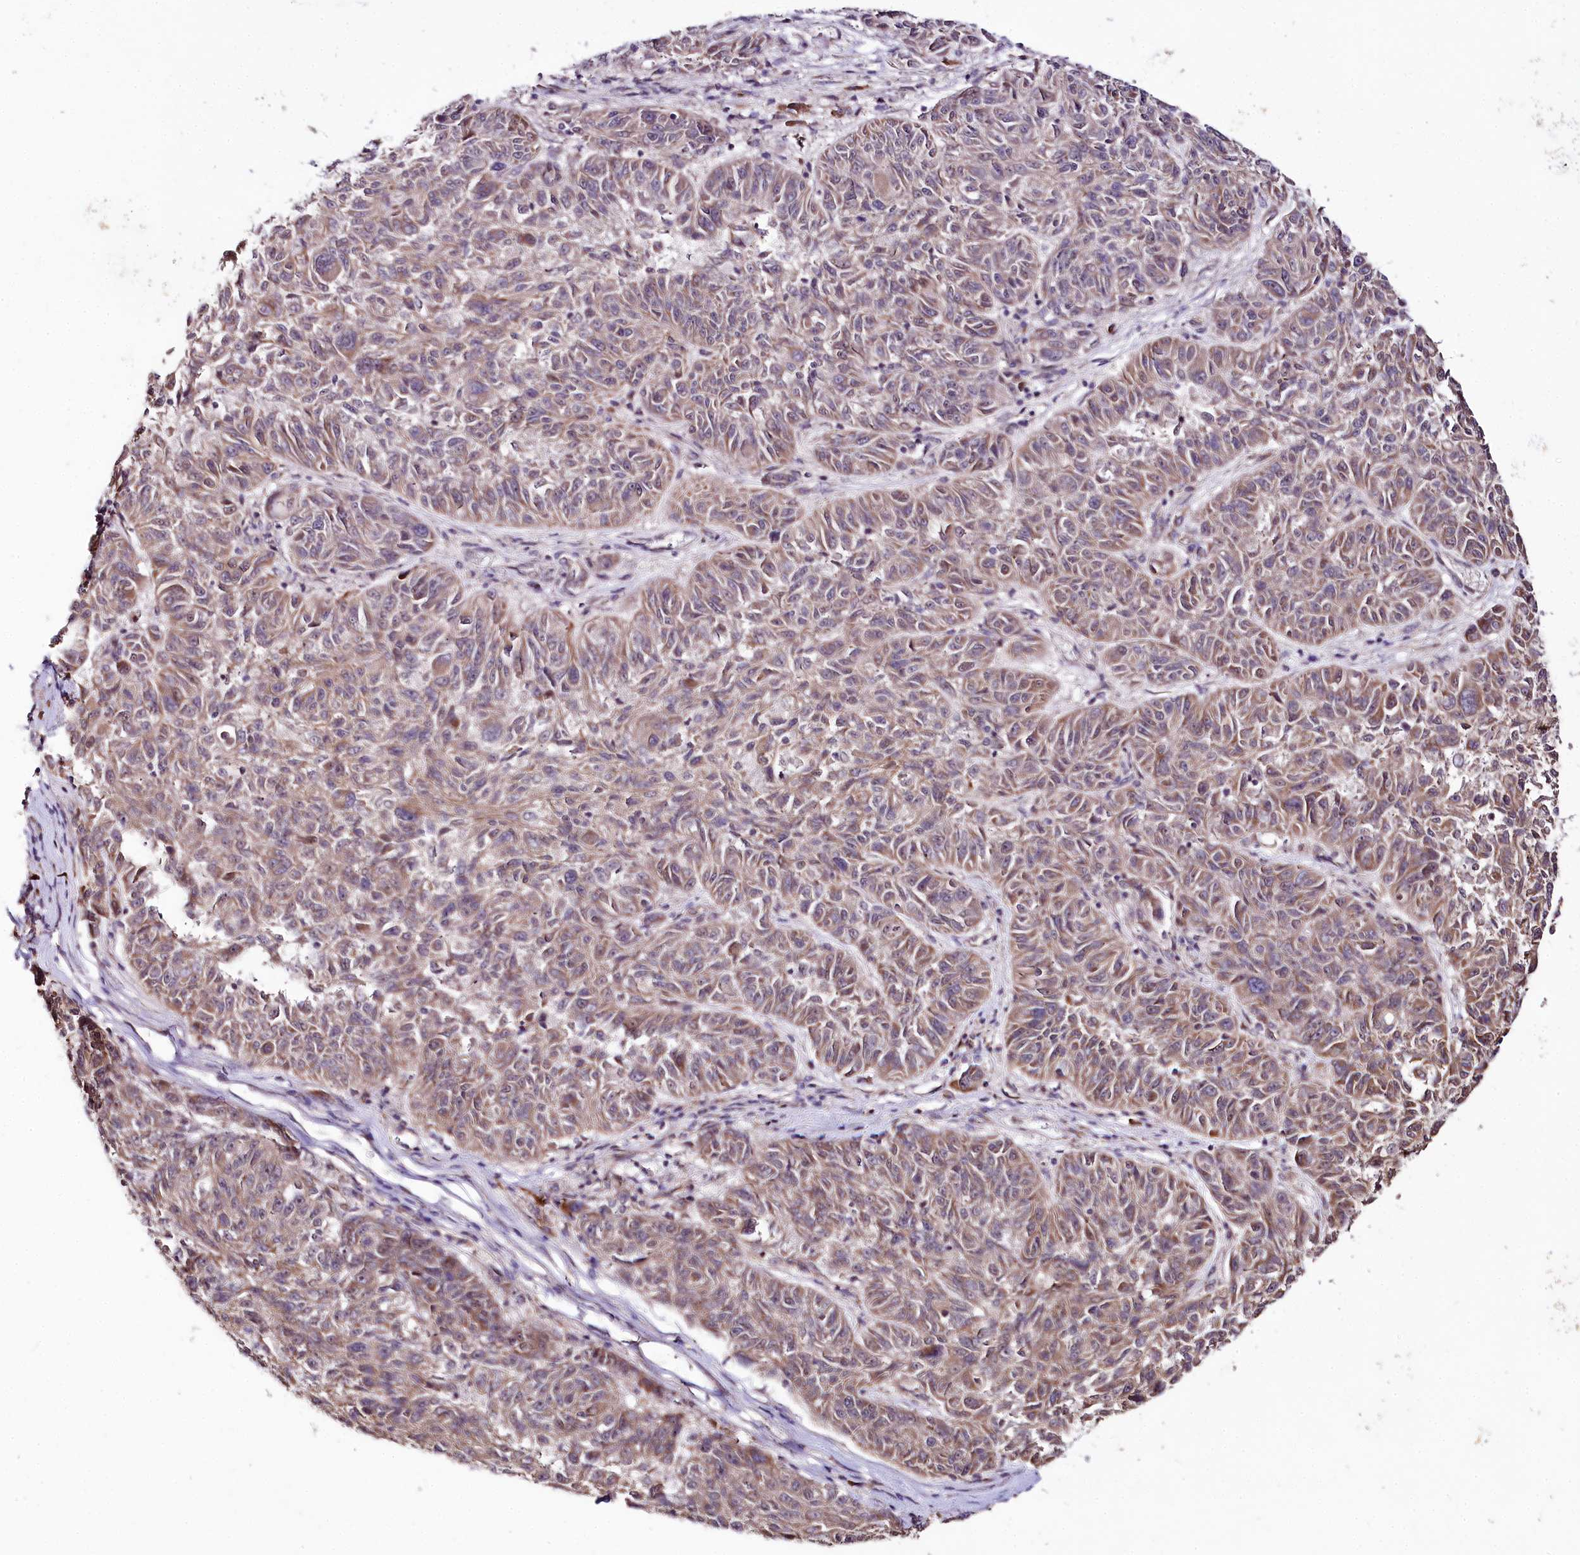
{"staining": {"intensity": "weak", "quantity": "25%-75%", "location": "cytoplasmic/membranous"}, "tissue": "melanoma", "cell_type": "Tumor cells", "image_type": "cancer", "snomed": [{"axis": "morphology", "description": "Malignant melanoma, NOS"}, {"axis": "topography", "description": "Skin"}], "caption": "Immunohistochemical staining of melanoma displays weak cytoplasmic/membranous protein staining in about 25%-75% of tumor cells.", "gene": "DMP1", "patient": {"sex": "male", "age": 53}}